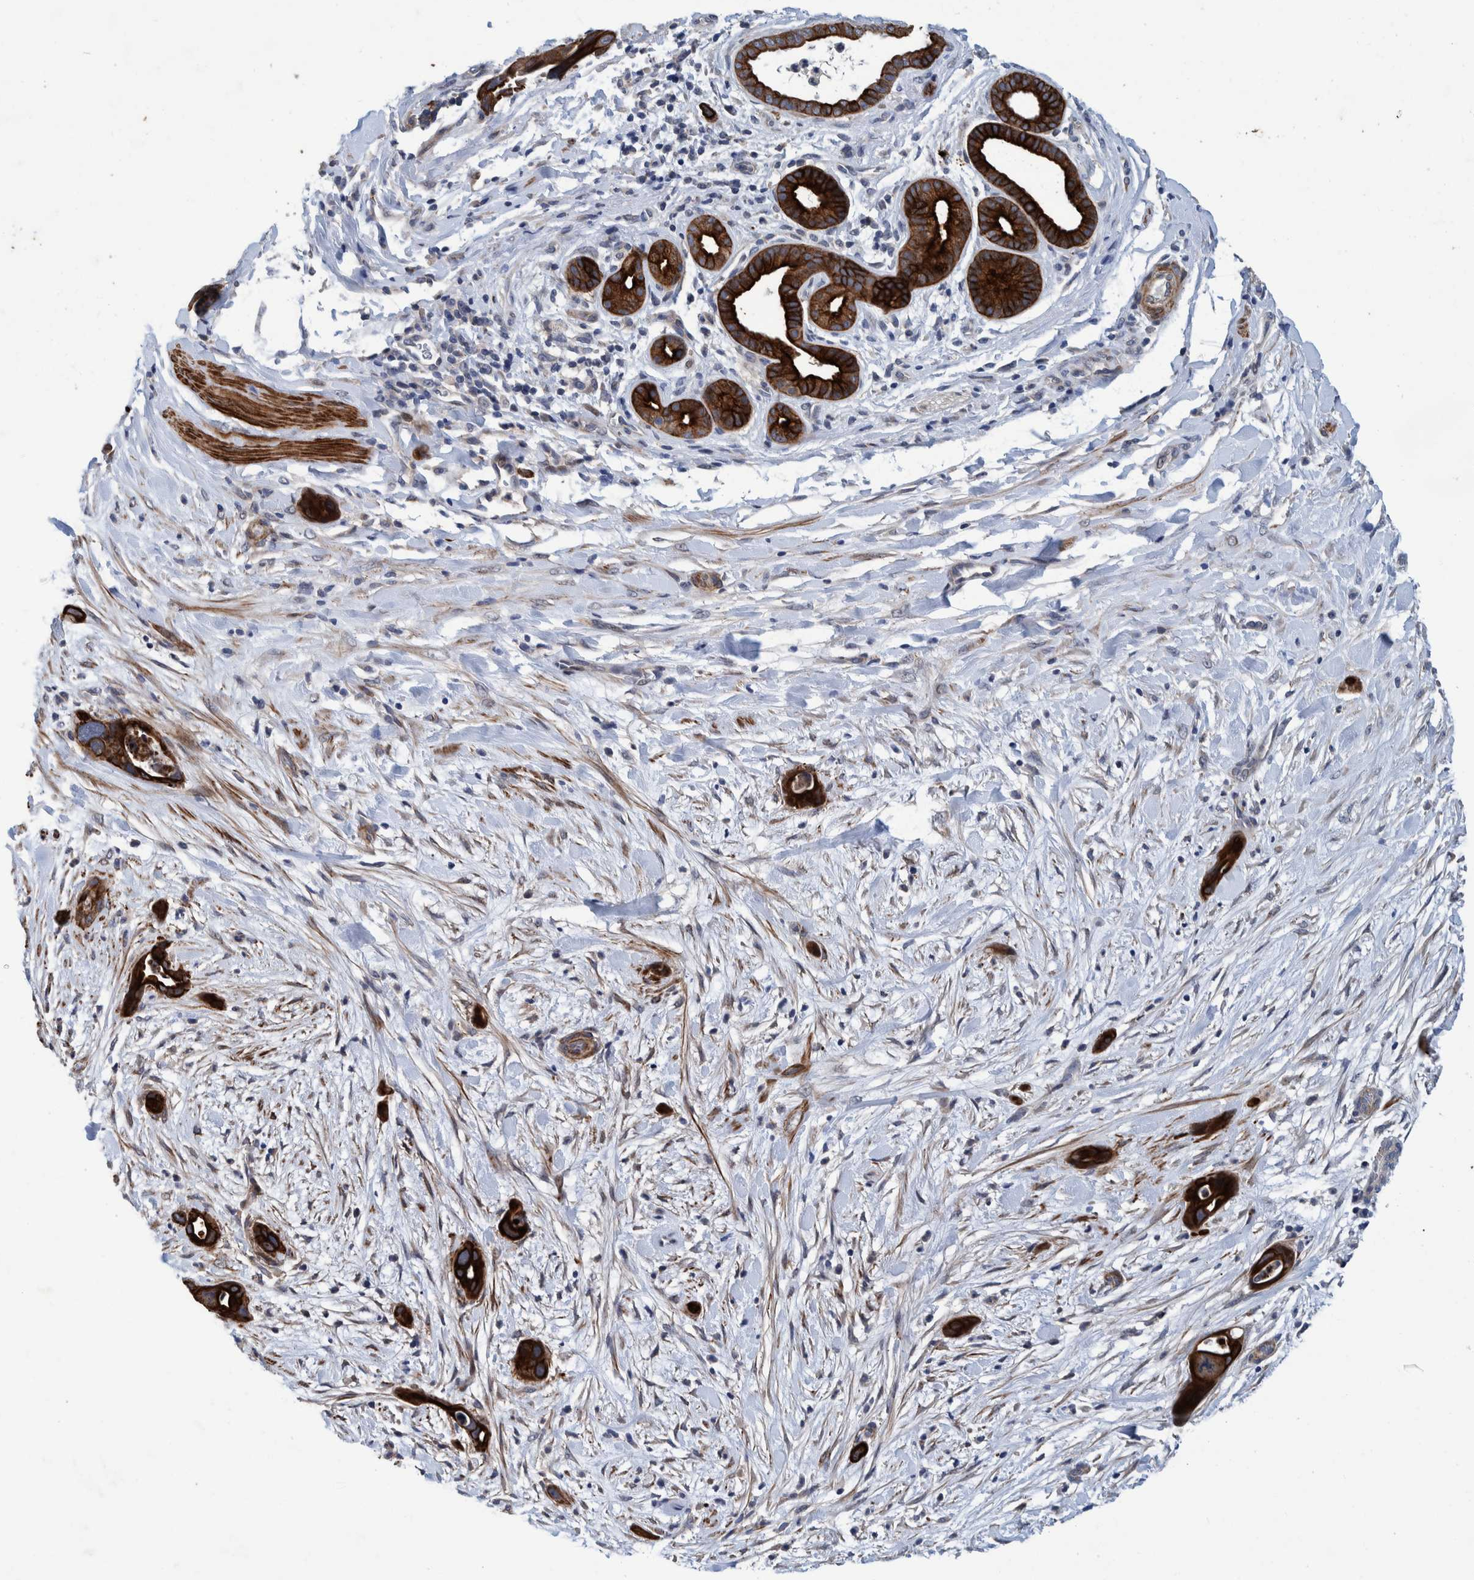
{"staining": {"intensity": "strong", "quantity": ">75%", "location": "cytoplasmic/membranous"}, "tissue": "pancreatic cancer", "cell_type": "Tumor cells", "image_type": "cancer", "snomed": [{"axis": "morphology", "description": "Adenocarcinoma, NOS"}, {"axis": "topography", "description": "Pancreas"}], "caption": "About >75% of tumor cells in human pancreatic adenocarcinoma exhibit strong cytoplasmic/membranous protein positivity as visualized by brown immunohistochemical staining.", "gene": "MKS1", "patient": {"sex": "male", "age": 59}}